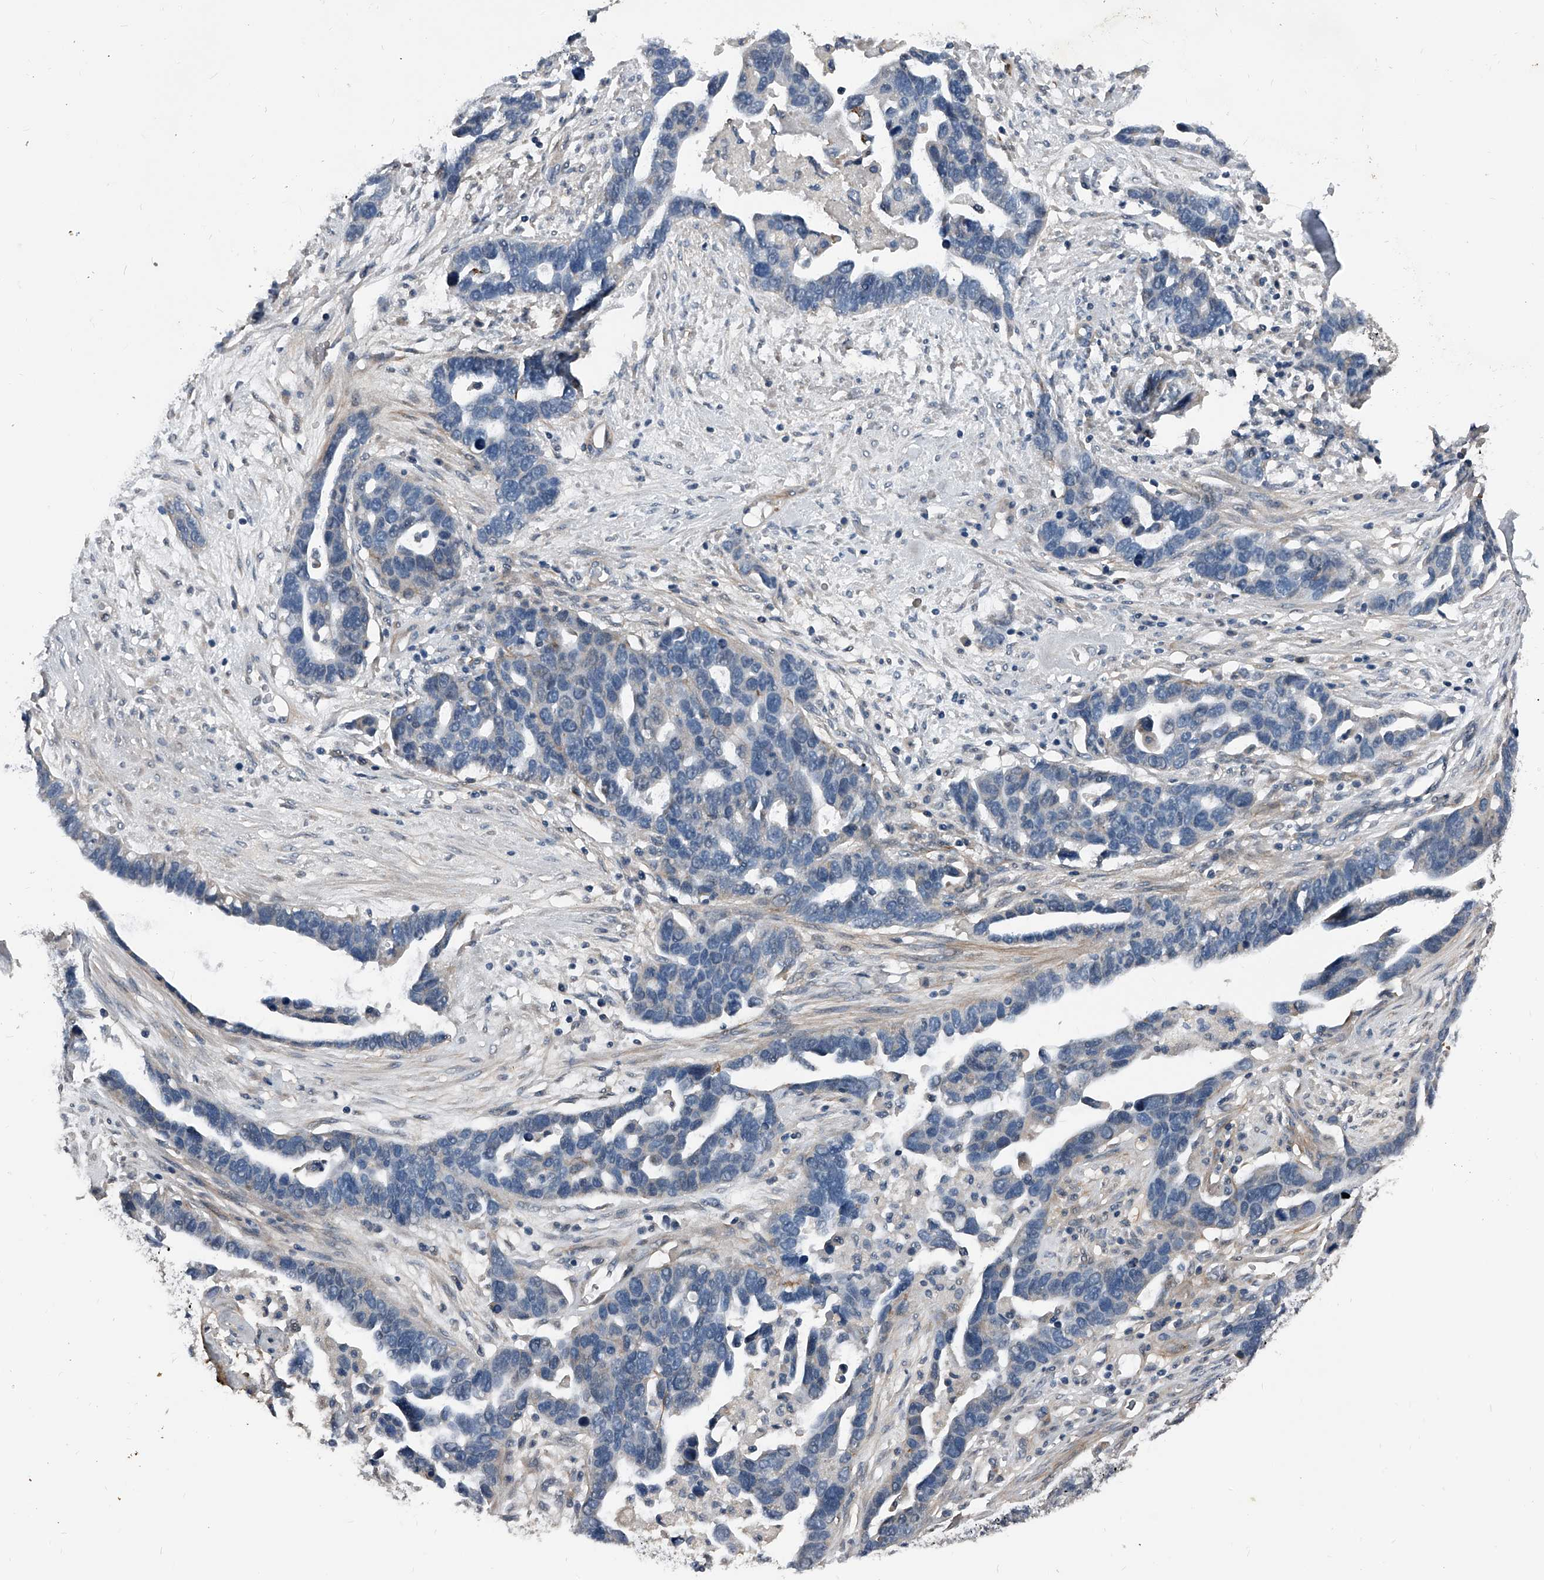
{"staining": {"intensity": "negative", "quantity": "none", "location": "none"}, "tissue": "ovarian cancer", "cell_type": "Tumor cells", "image_type": "cancer", "snomed": [{"axis": "morphology", "description": "Cystadenocarcinoma, serous, NOS"}, {"axis": "topography", "description": "Ovary"}], "caption": "This is a image of IHC staining of ovarian serous cystadenocarcinoma, which shows no expression in tumor cells. Nuclei are stained in blue.", "gene": "PHACTR1", "patient": {"sex": "female", "age": 54}}